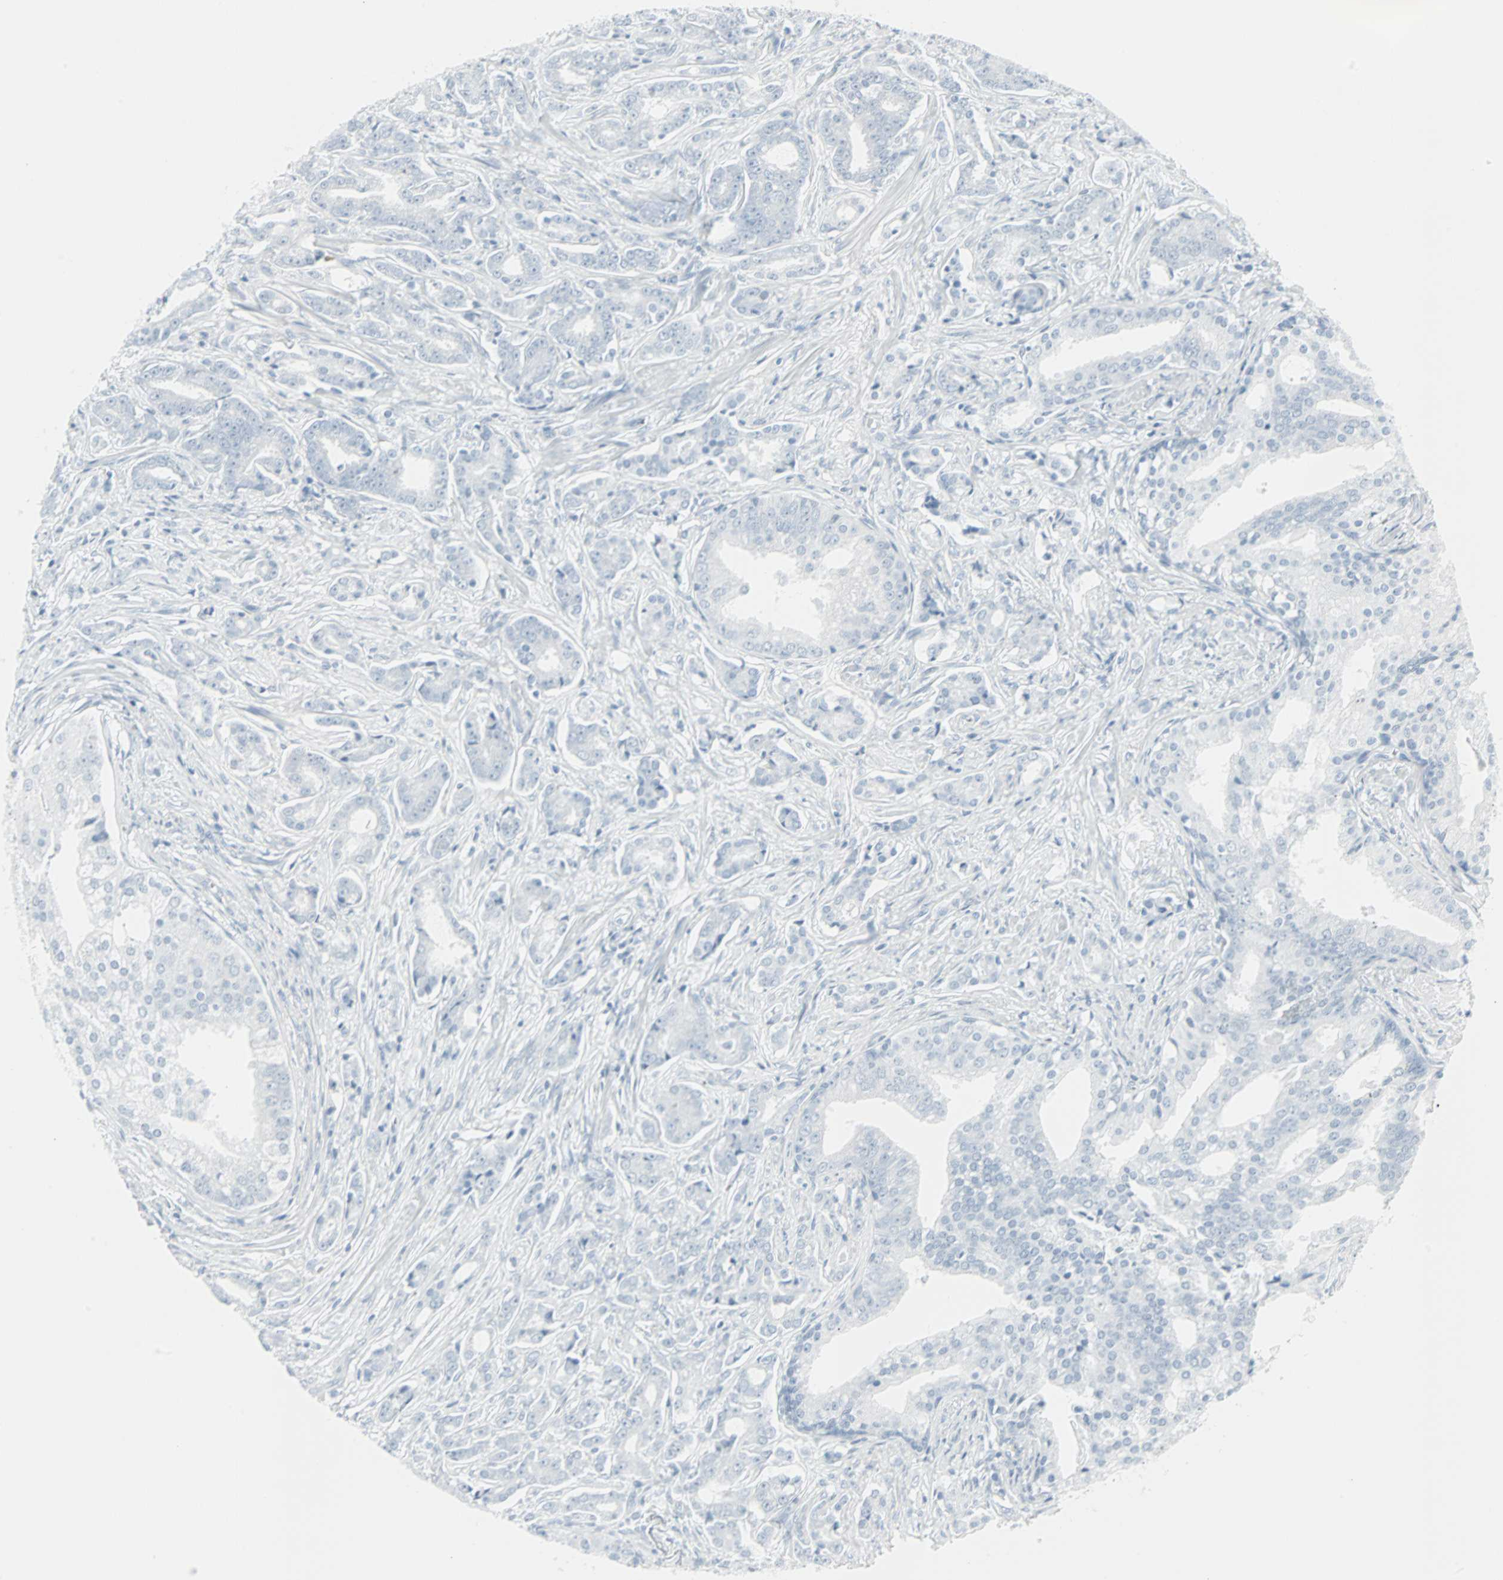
{"staining": {"intensity": "negative", "quantity": "none", "location": "none"}, "tissue": "prostate cancer", "cell_type": "Tumor cells", "image_type": "cancer", "snomed": [{"axis": "morphology", "description": "Adenocarcinoma, Low grade"}, {"axis": "topography", "description": "Prostate"}], "caption": "Immunohistochemistry (IHC) micrograph of low-grade adenocarcinoma (prostate) stained for a protein (brown), which reveals no positivity in tumor cells.", "gene": "LANCL3", "patient": {"sex": "male", "age": 58}}